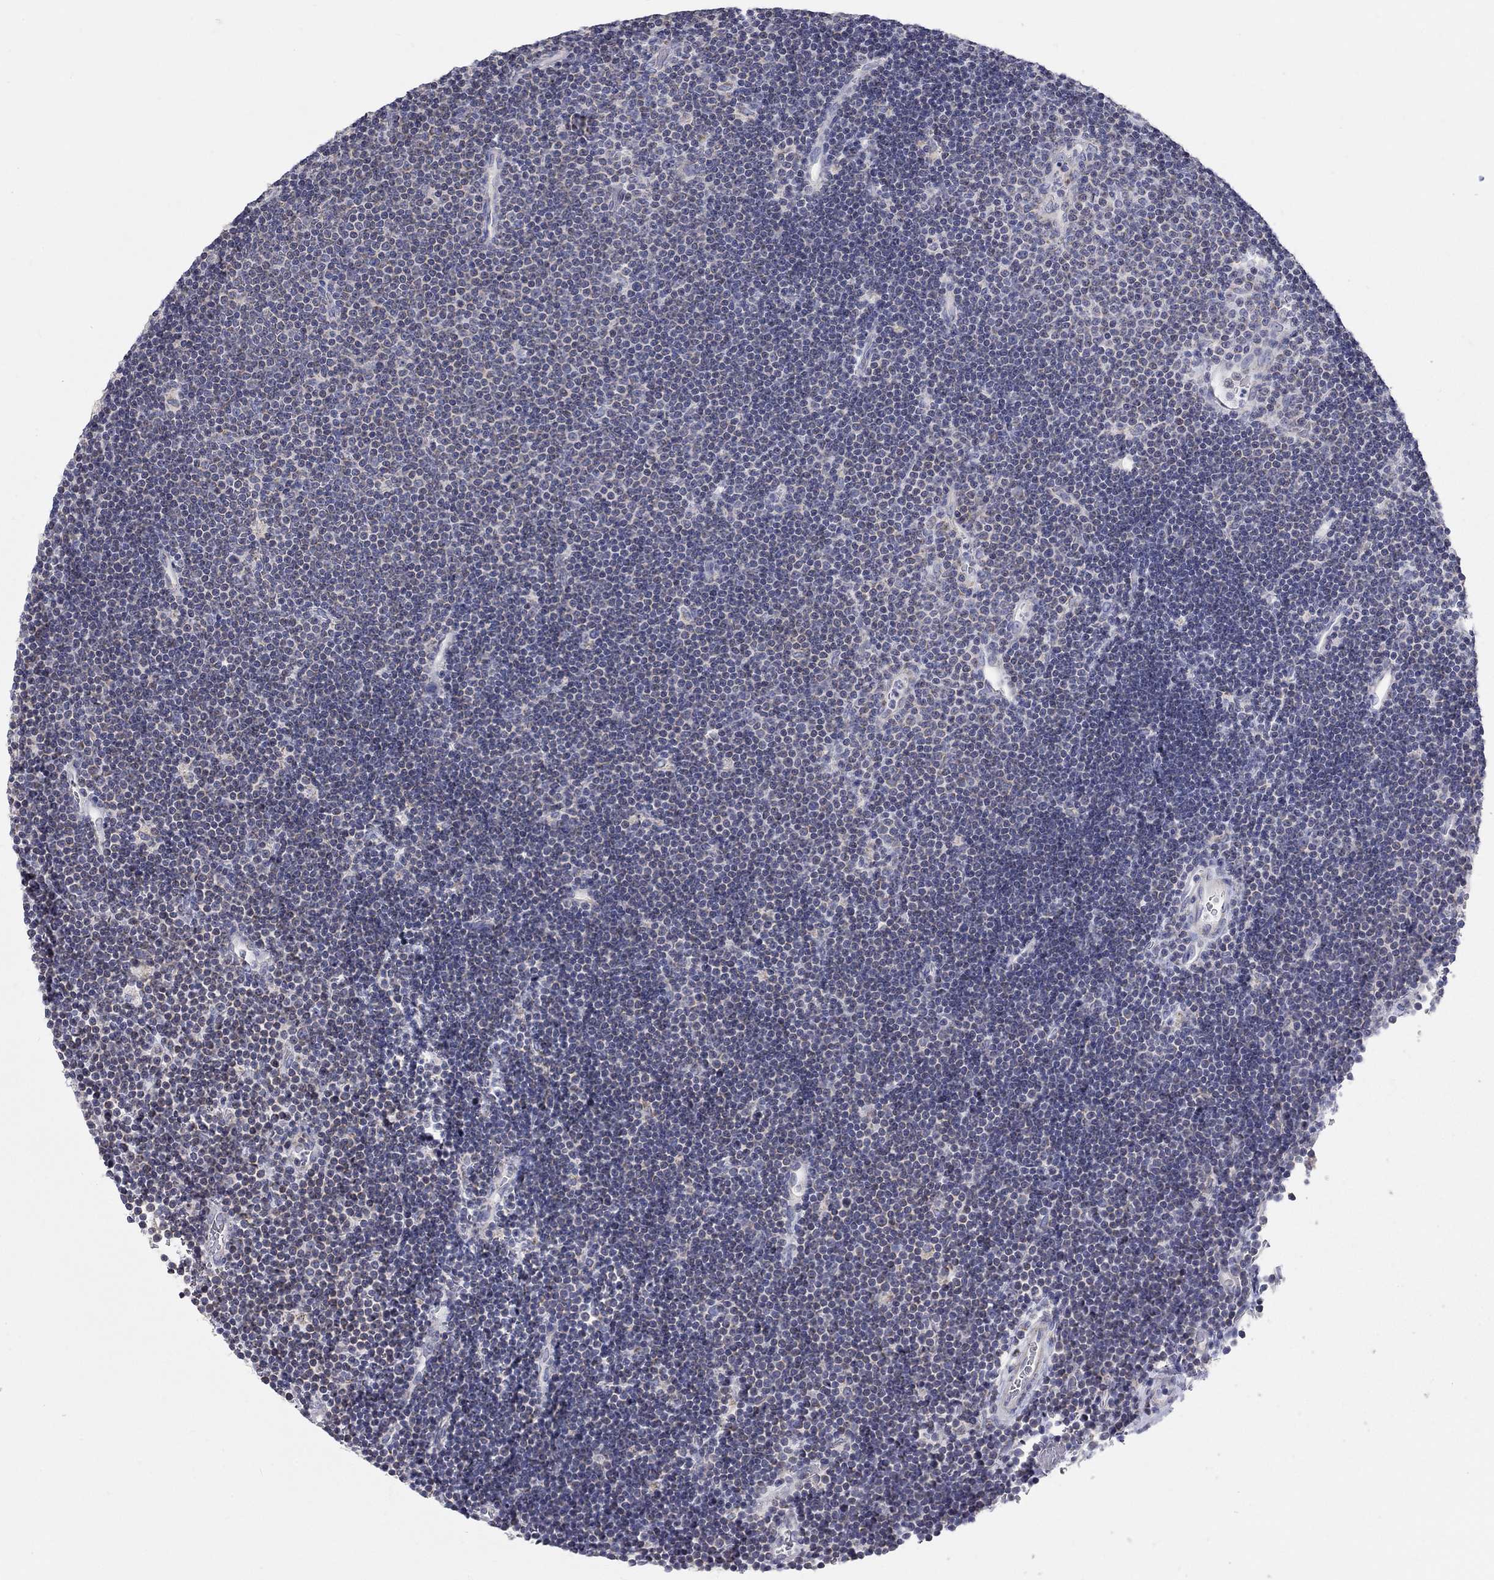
{"staining": {"intensity": "negative", "quantity": "none", "location": "none"}, "tissue": "lymphoma", "cell_type": "Tumor cells", "image_type": "cancer", "snomed": [{"axis": "morphology", "description": "Malignant lymphoma, non-Hodgkin's type, Low grade"}, {"axis": "topography", "description": "Brain"}], "caption": "Lymphoma stained for a protein using immunohistochemistry (IHC) demonstrates no positivity tumor cells.", "gene": "CFAP161", "patient": {"sex": "female", "age": 66}}